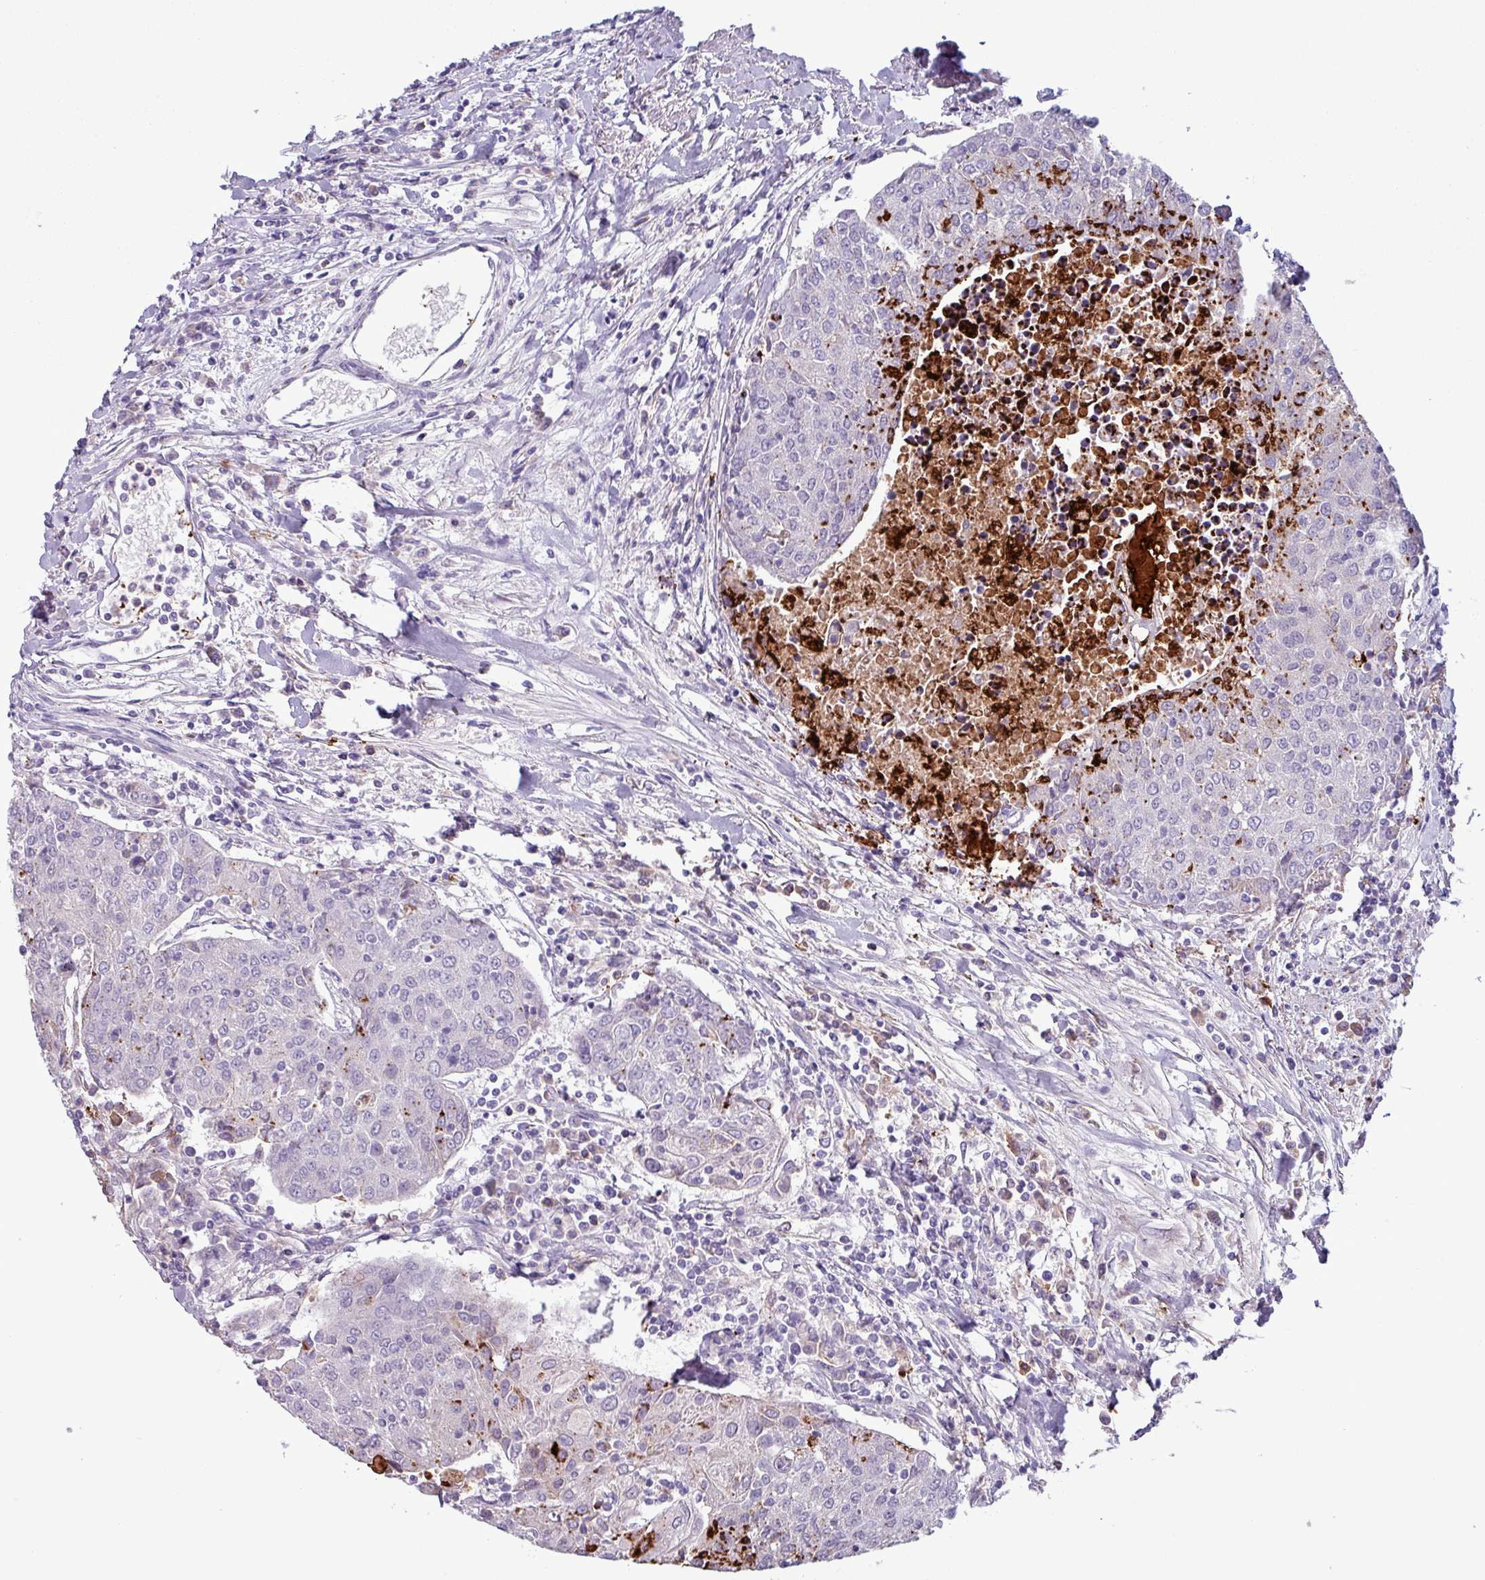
{"staining": {"intensity": "strong", "quantity": "<25%", "location": "cytoplasmic/membranous"}, "tissue": "urothelial cancer", "cell_type": "Tumor cells", "image_type": "cancer", "snomed": [{"axis": "morphology", "description": "Urothelial carcinoma, High grade"}, {"axis": "topography", "description": "Urinary bladder"}], "caption": "Immunohistochemistry (IHC) of high-grade urothelial carcinoma demonstrates medium levels of strong cytoplasmic/membranous positivity in approximately <25% of tumor cells. The staining was performed using DAB (3,3'-diaminobenzidine), with brown indicating positive protein expression. Nuclei are stained blue with hematoxylin.", "gene": "PLIN2", "patient": {"sex": "female", "age": 85}}